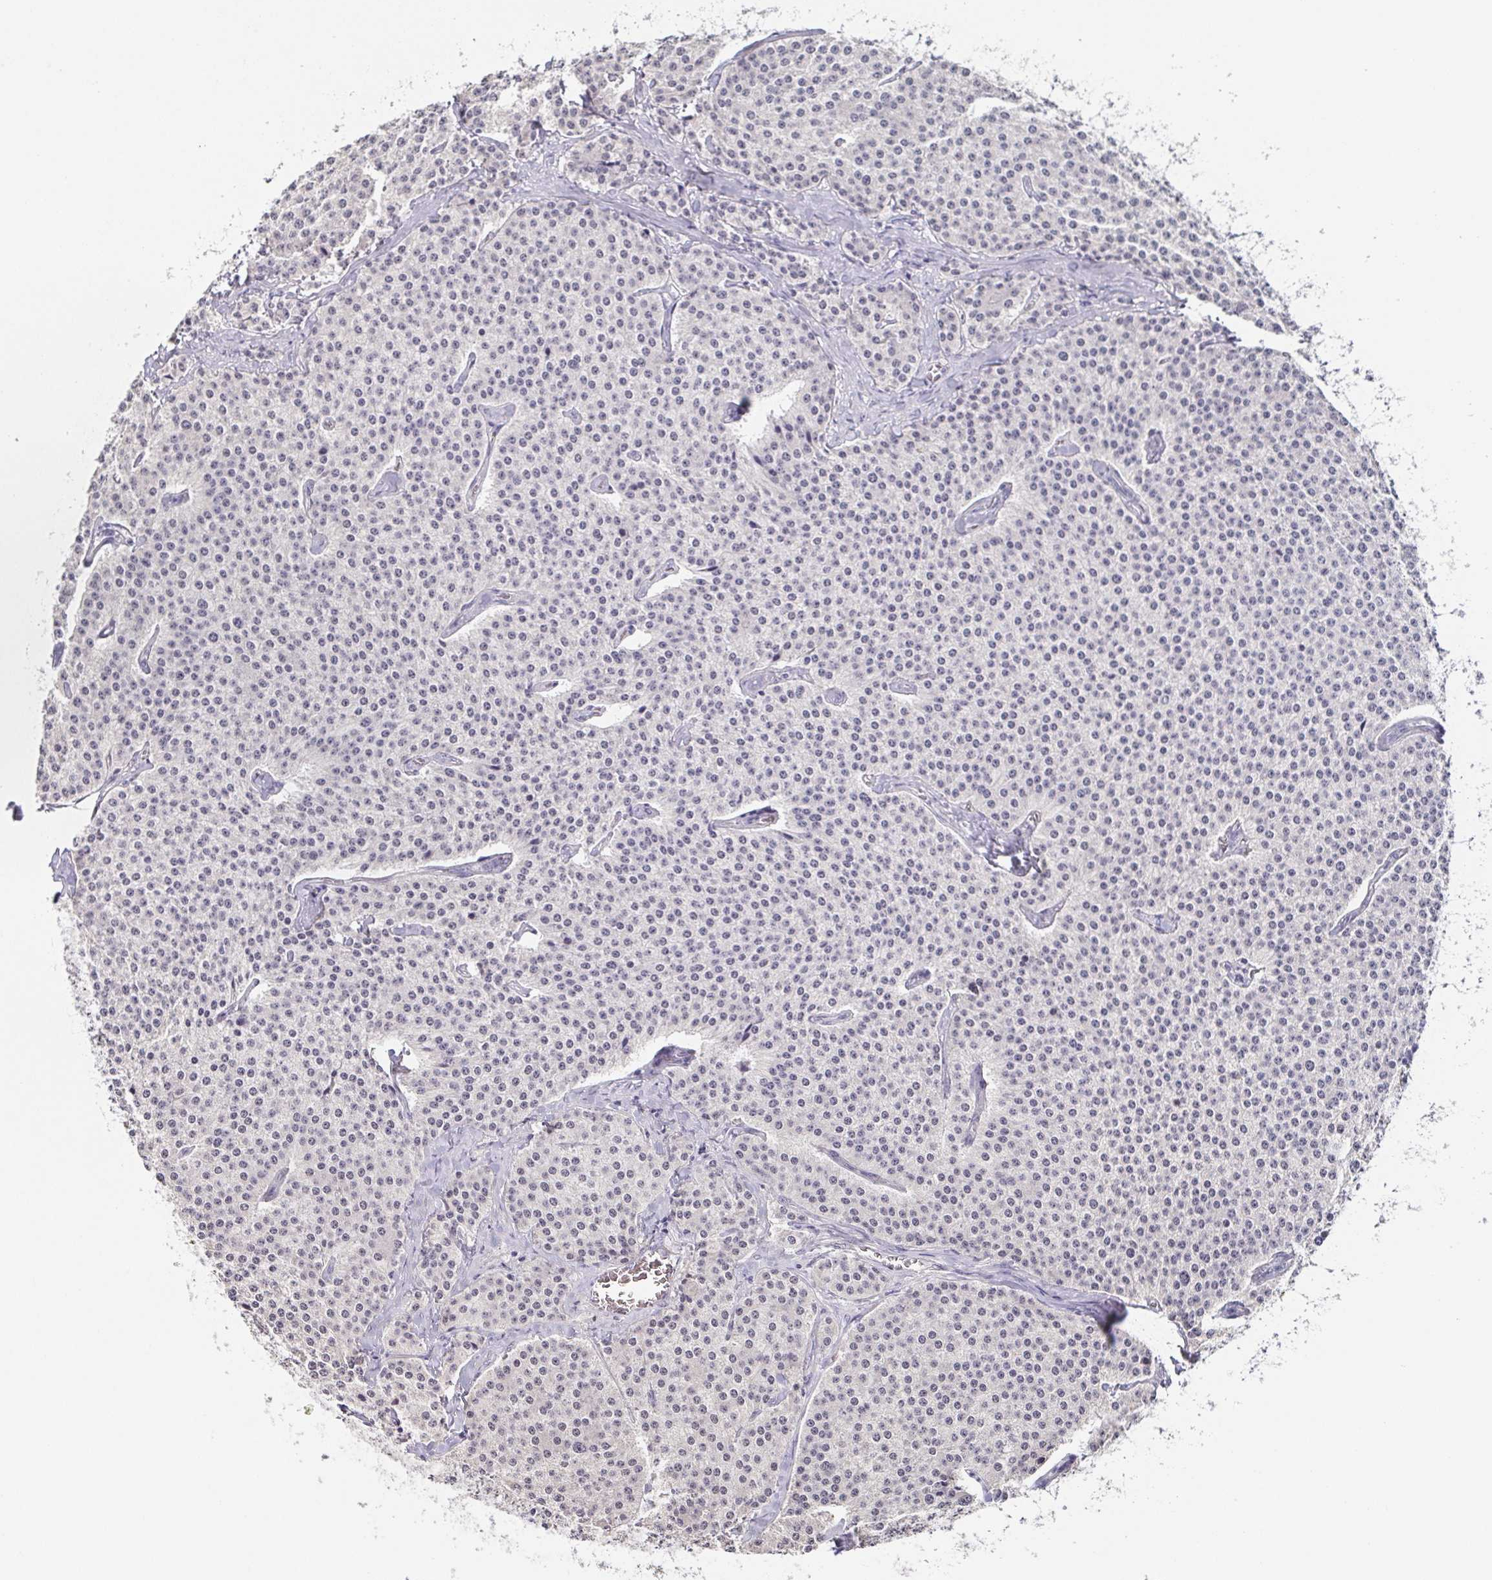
{"staining": {"intensity": "negative", "quantity": "none", "location": "none"}, "tissue": "carcinoid", "cell_type": "Tumor cells", "image_type": "cancer", "snomed": [{"axis": "morphology", "description": "Carcinoid, malignant, NOS"}, {"axis": "topography", "description": "Small intestine"}], "caption": "High magnification brightfield microscopy of carcinoid stained with DAB (brown) and counterstained with hematoxylin (blue): tumor cells show no significant staining. Brightfield microscopy of immunohistochemistry stained with DAB (3,3'-diaminobenzidine) (brown) and hematoxylin (blue), captured at high magnification.", "gene": "NEFH", "patient": {"sex": "female", "age": 64}}